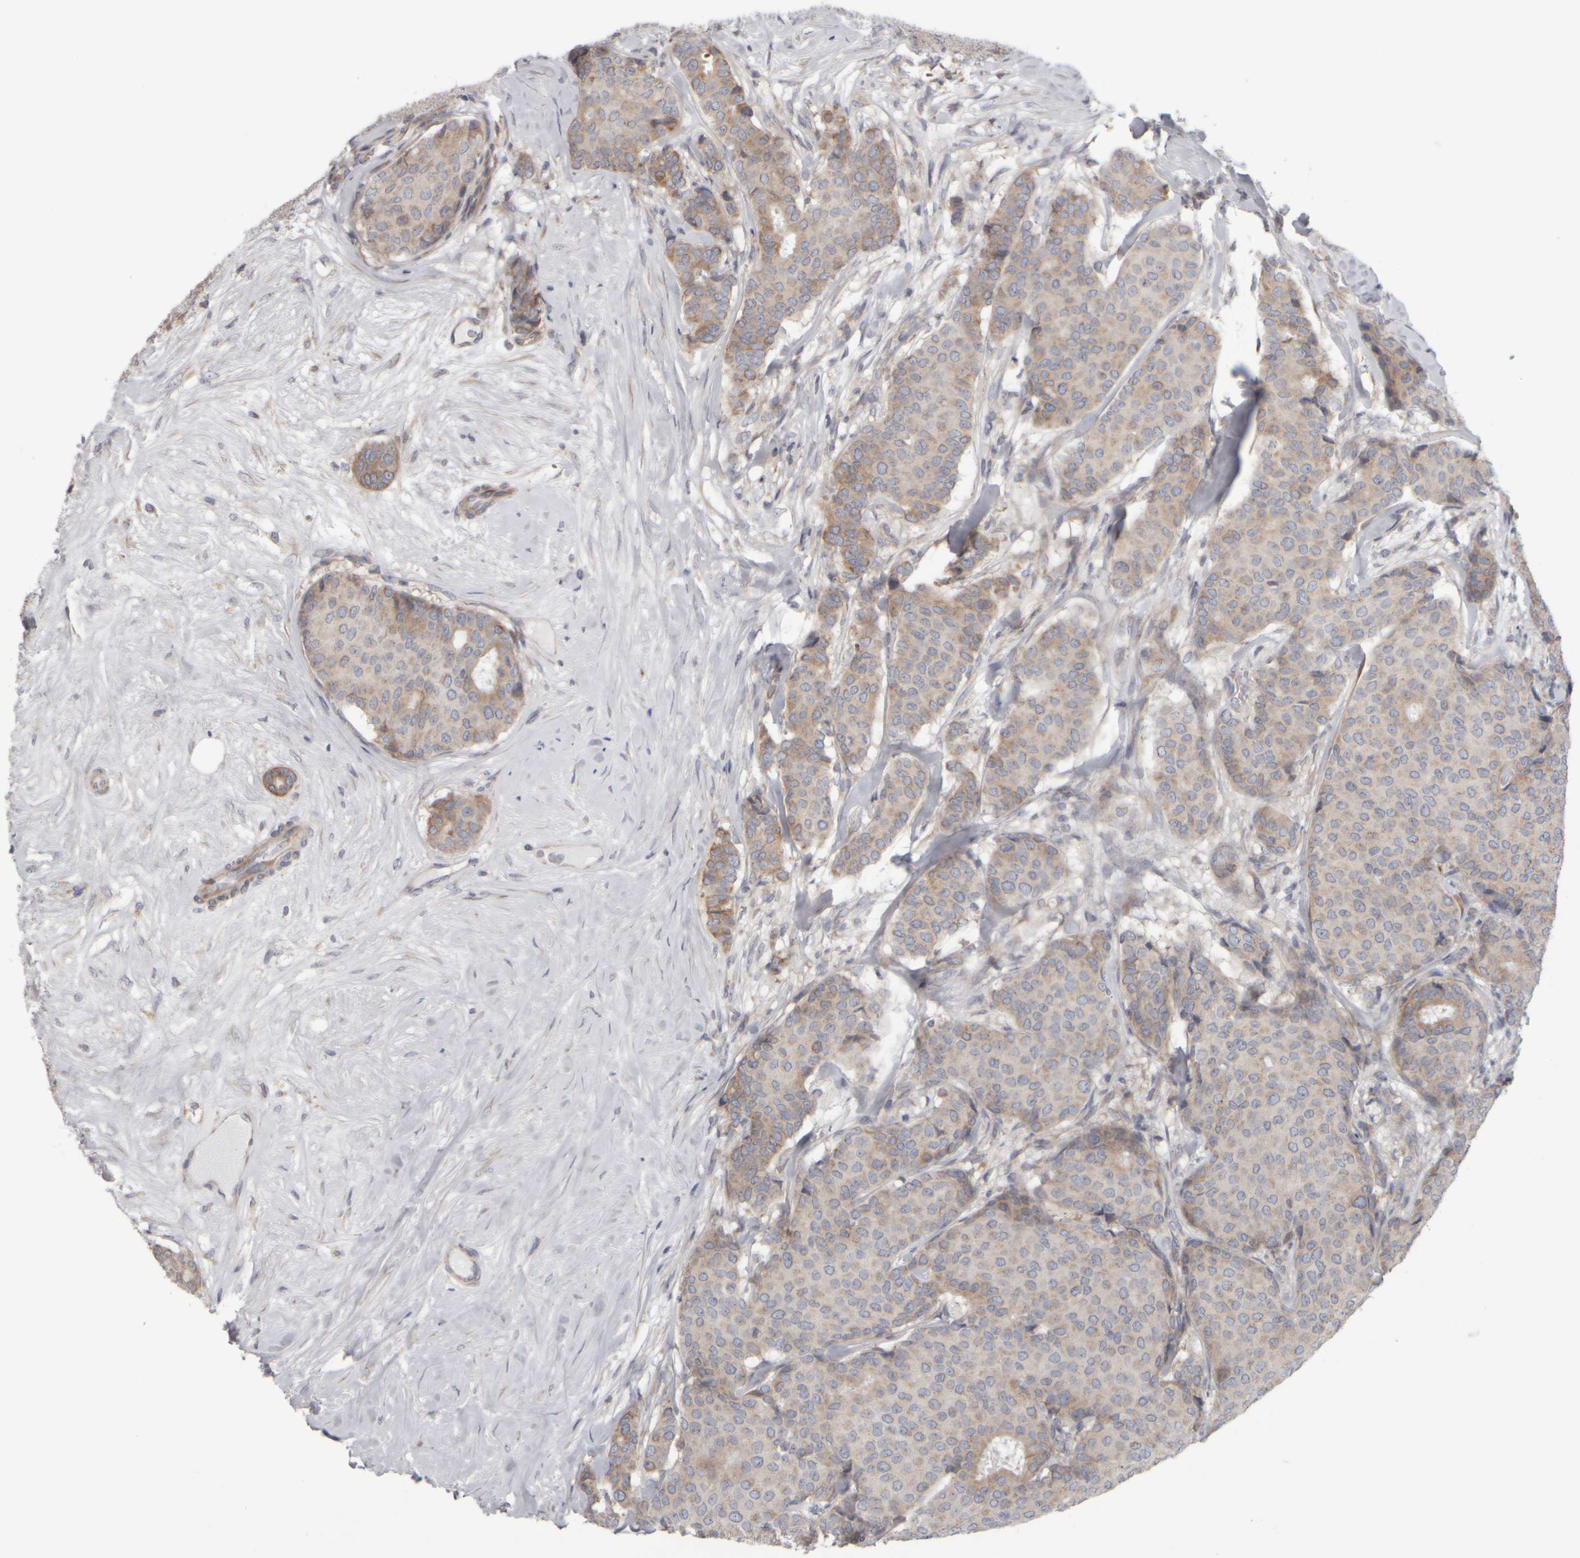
{"staining": {"intensity": "moderate", "quantity": "<25%", "location": "cytoplasmic/membranous"}, "tissue": "breast cancer", "cell_type": "Tumor cells", "image_type": "cancer", "snomed": [{"axis": "morphology", "description": "Duct carcinoma"}, {"axis": "topography", "description": "Breast"}], "caption": "An immunohistochemistry photomicrograph of neoplastic tissue is shown. Protein staining in brown labels moderate cytoplasmic/membranous positivity in intraductal carcinoma (breast) within tumor cells. Immunohistochemistry (ihc) stains the protein of interest in brown and the nuclei are stained blue.", "gene": "SCO1", "patient": {"sex": "female", "age": 75}}